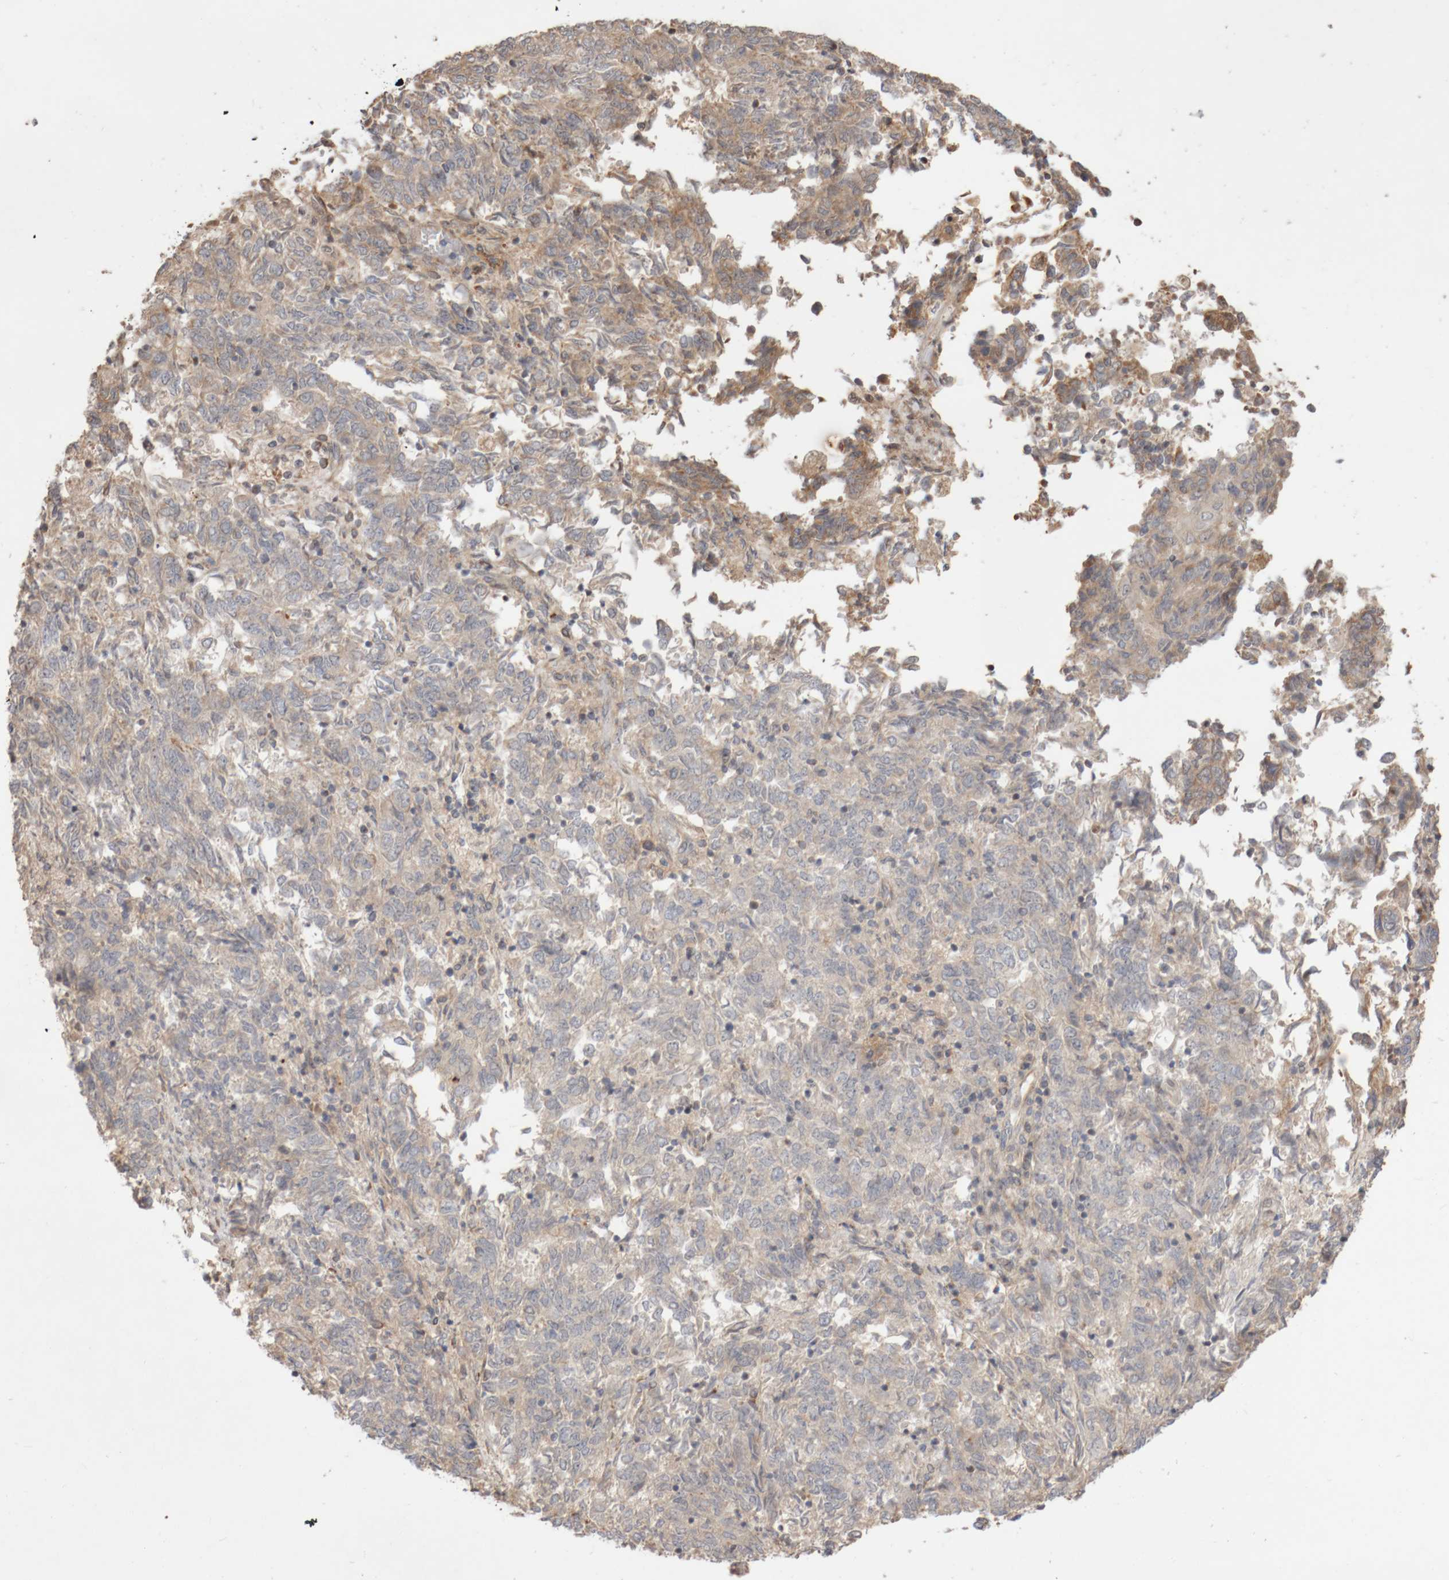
{"staining": {"intensity": "negative", "quantity": "none", "location": "none"}, "tissue": "endometrial cancer", "cell_type": "Tumor cells", "image_type": "cancer", "snomed": [{"axis": "morphology", "description": "Adenocarcinoma, NOS"}, {"axis": "topography", "description": "Endometrium"}], "caption": "Tumor cells show no significant expression in adenocarcinoma (endometrial). (Stains: DAB immunohistochemistry (IHC) with hematoxylin counter stain, Microscopy: brightfield microscopy at high magnification).", "gene": "DPH7", "patient": {"sex": "female", "age": 80}}